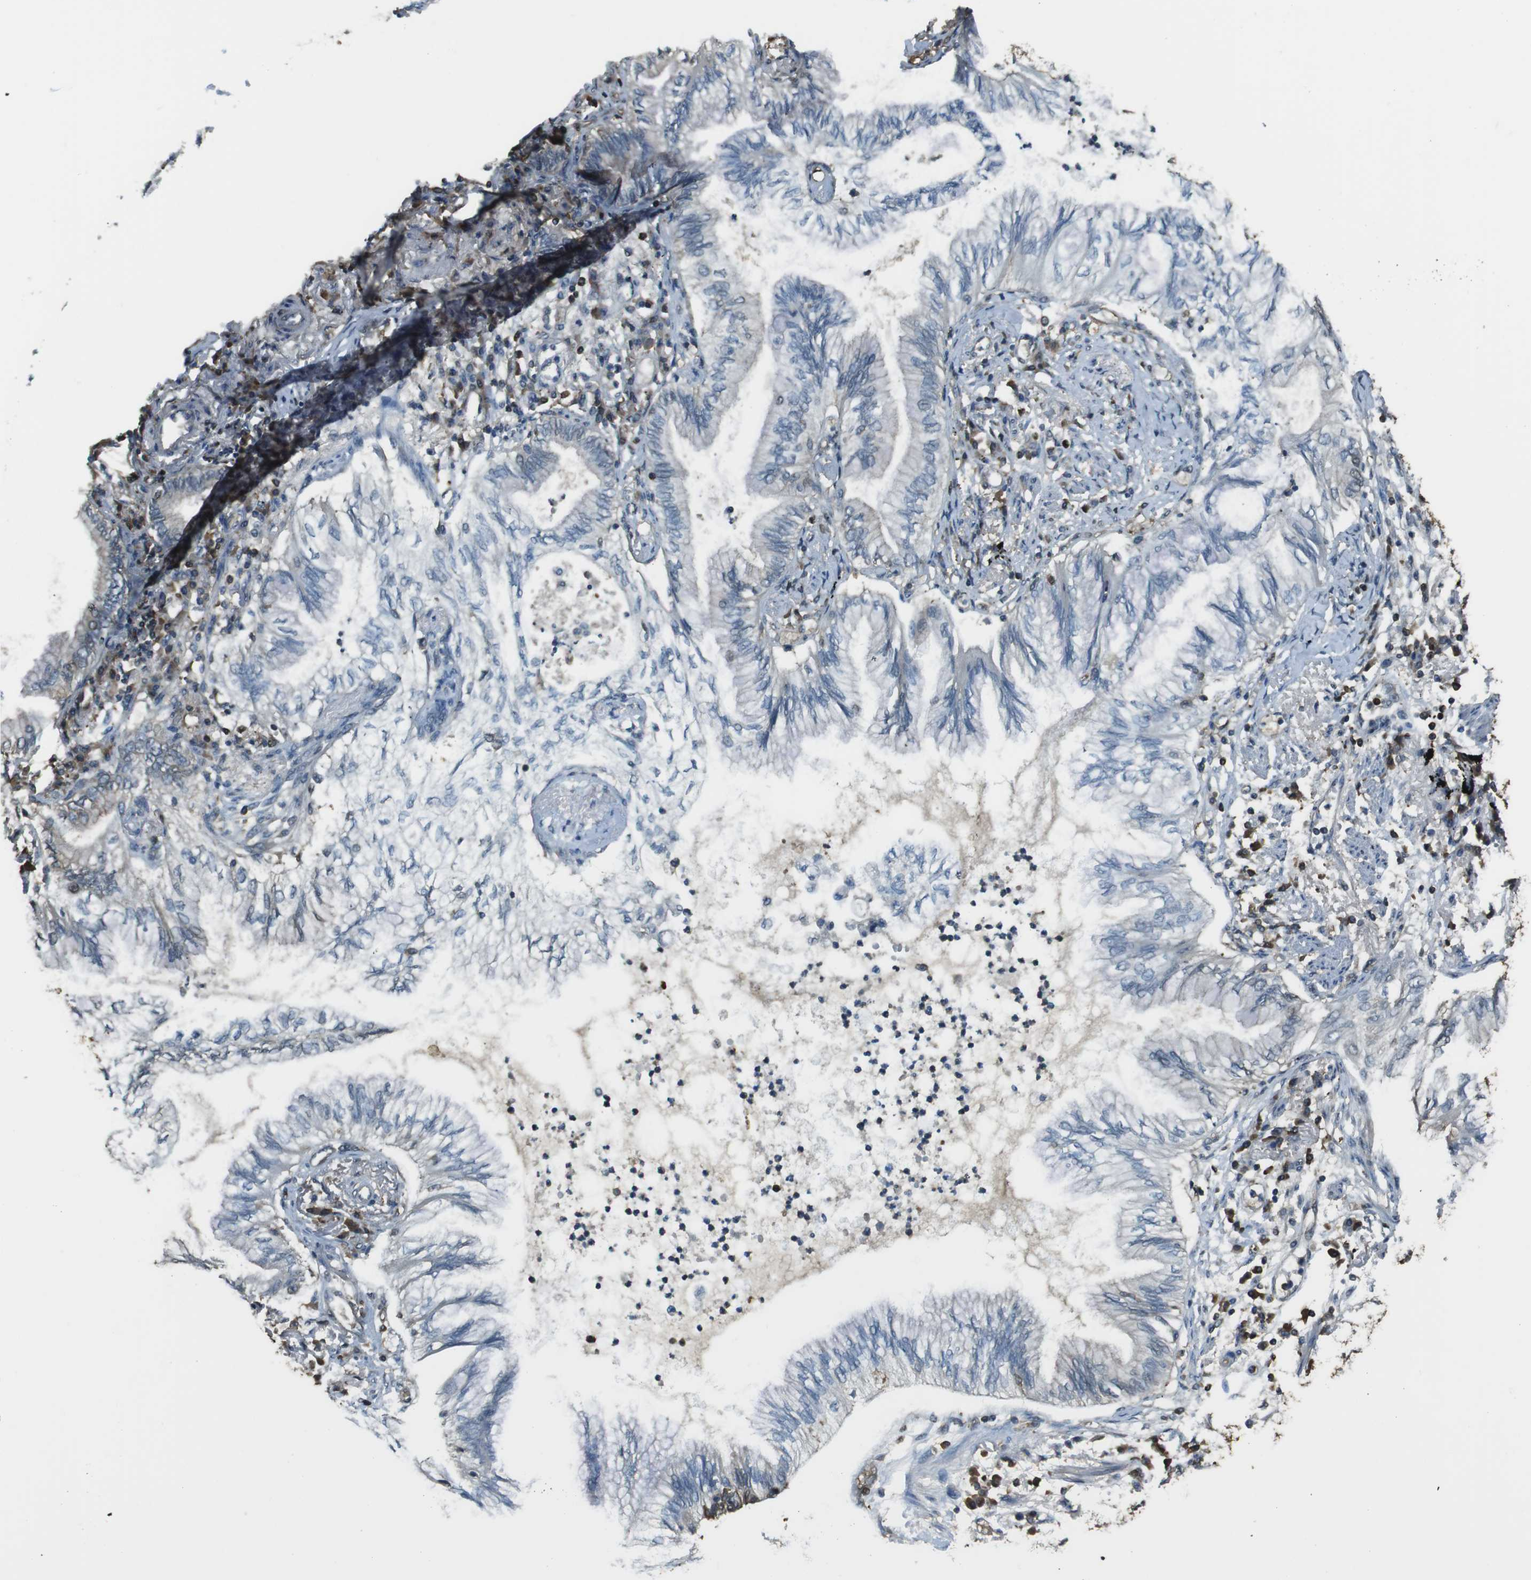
{"staining": {"intensity": "negative", "quantity": "none", "location": "none"}, "tissue": "lung cancer", "cell_type": "Tumor cells", "image_type": "cancer", "snomed": [{"axis": "morphology", "description": "Normal tissue, NOS"}, {"axis": "morphology", "description": "Adenocarcinoma, NOS"}, {"axis": "topography", "description": "Bronchus"}, {"axis": "topography", "description": "Lung"}], "caption": "This is an IHC photomicrograph of human lung cancer. There is no staining in tumor cells.", "gene": "TWSG1", "patient": {"sex": "female", "age": 70}}